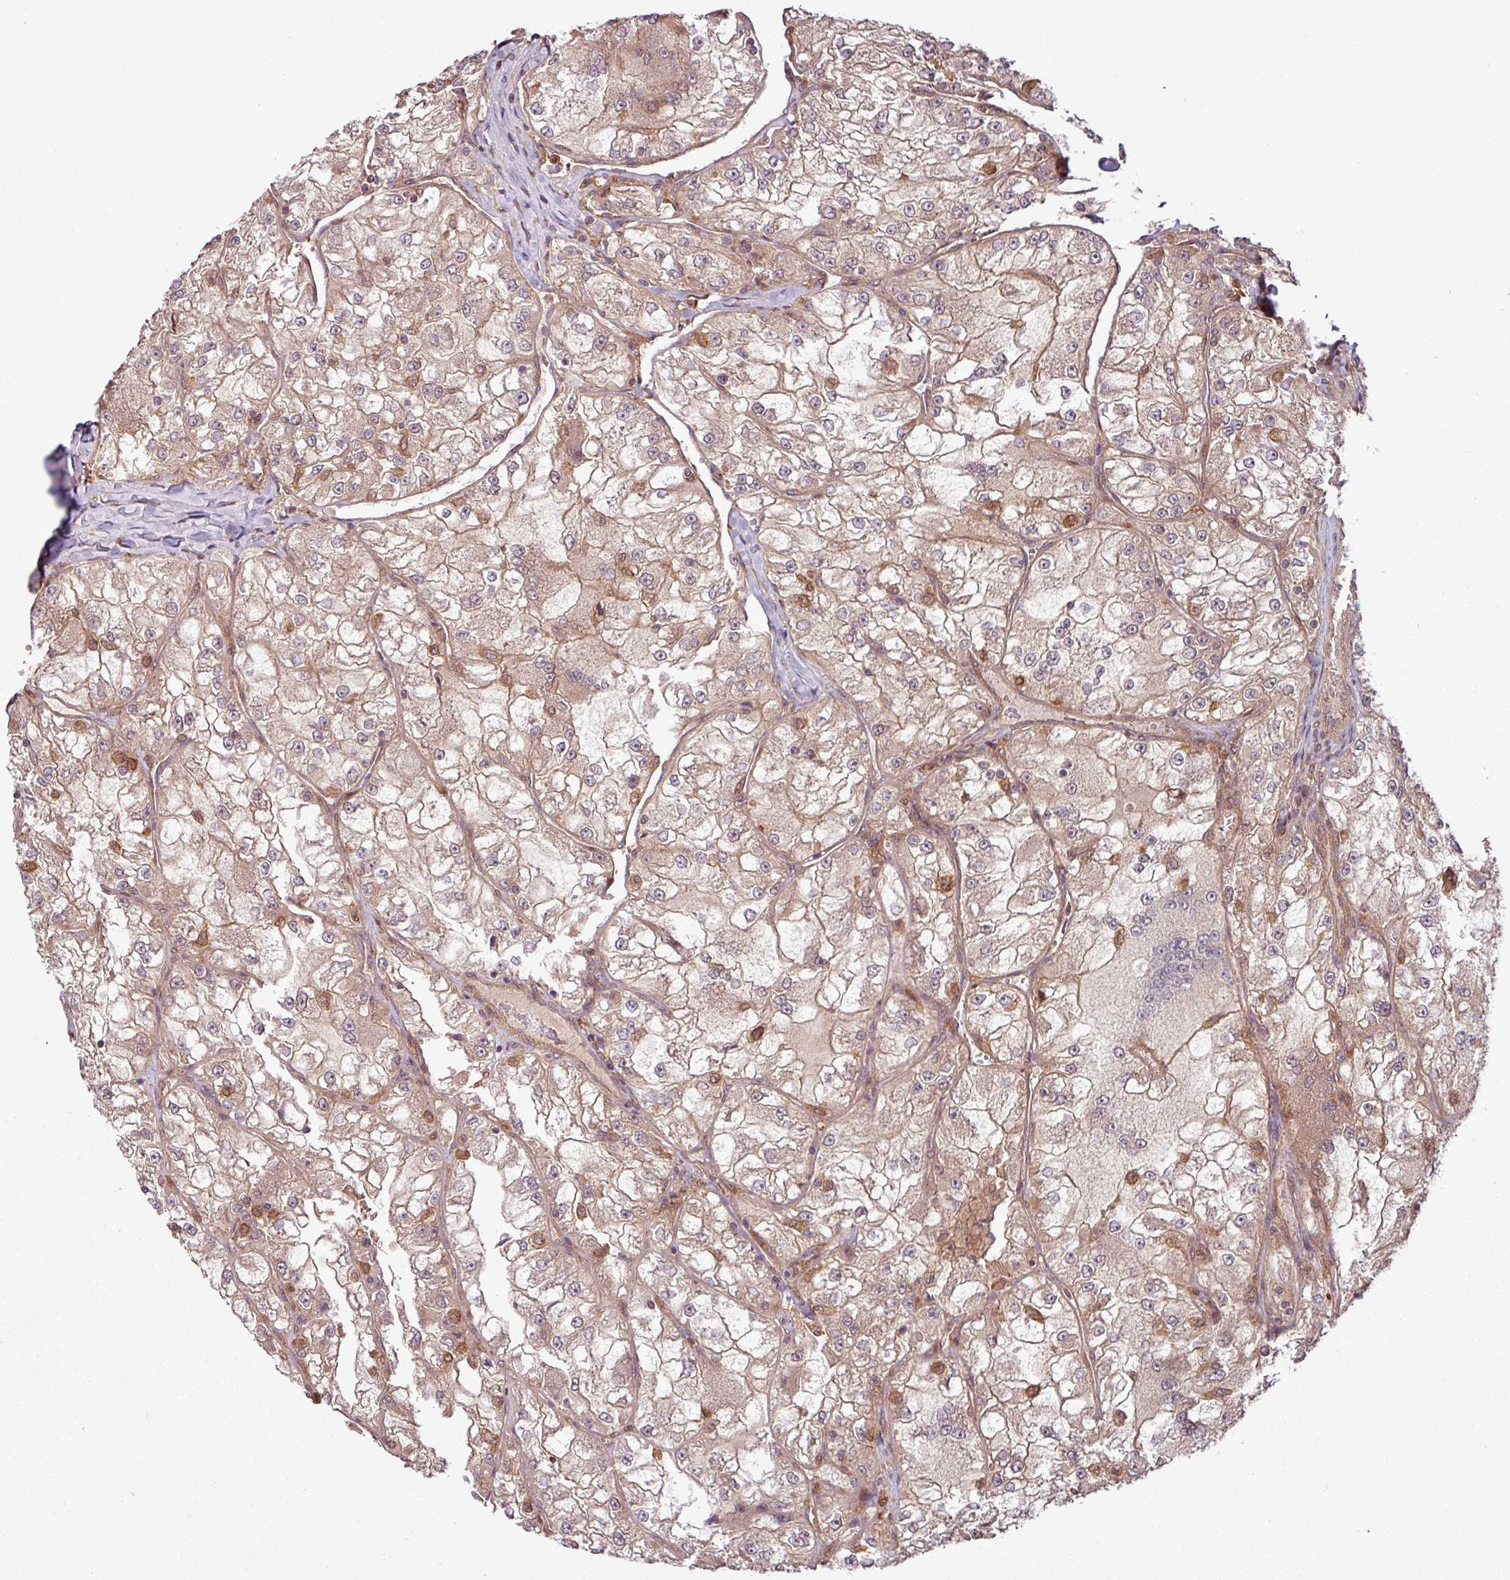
{"staining": {"intensity": "weak", "quantity": ">75%", "location": "cytoplasmic/membranous"}, "tissue": "renal cancer", "cell_type": "Tumor cells", "image_type": "cancer", "snomed": [{"axis": "morphology", "description": "Adenocarcinoma, NOS"}, {"axis": "topography", "description": "Kidney"}], "caption": "Protein expression by IHC reveals weak cytoplasmic/membranous expression in approximately >75% of tumor cells in renal adenocarcinoma.", "gene": "SH3BGRL", "patient": {"sex": "female", "age": 72}}